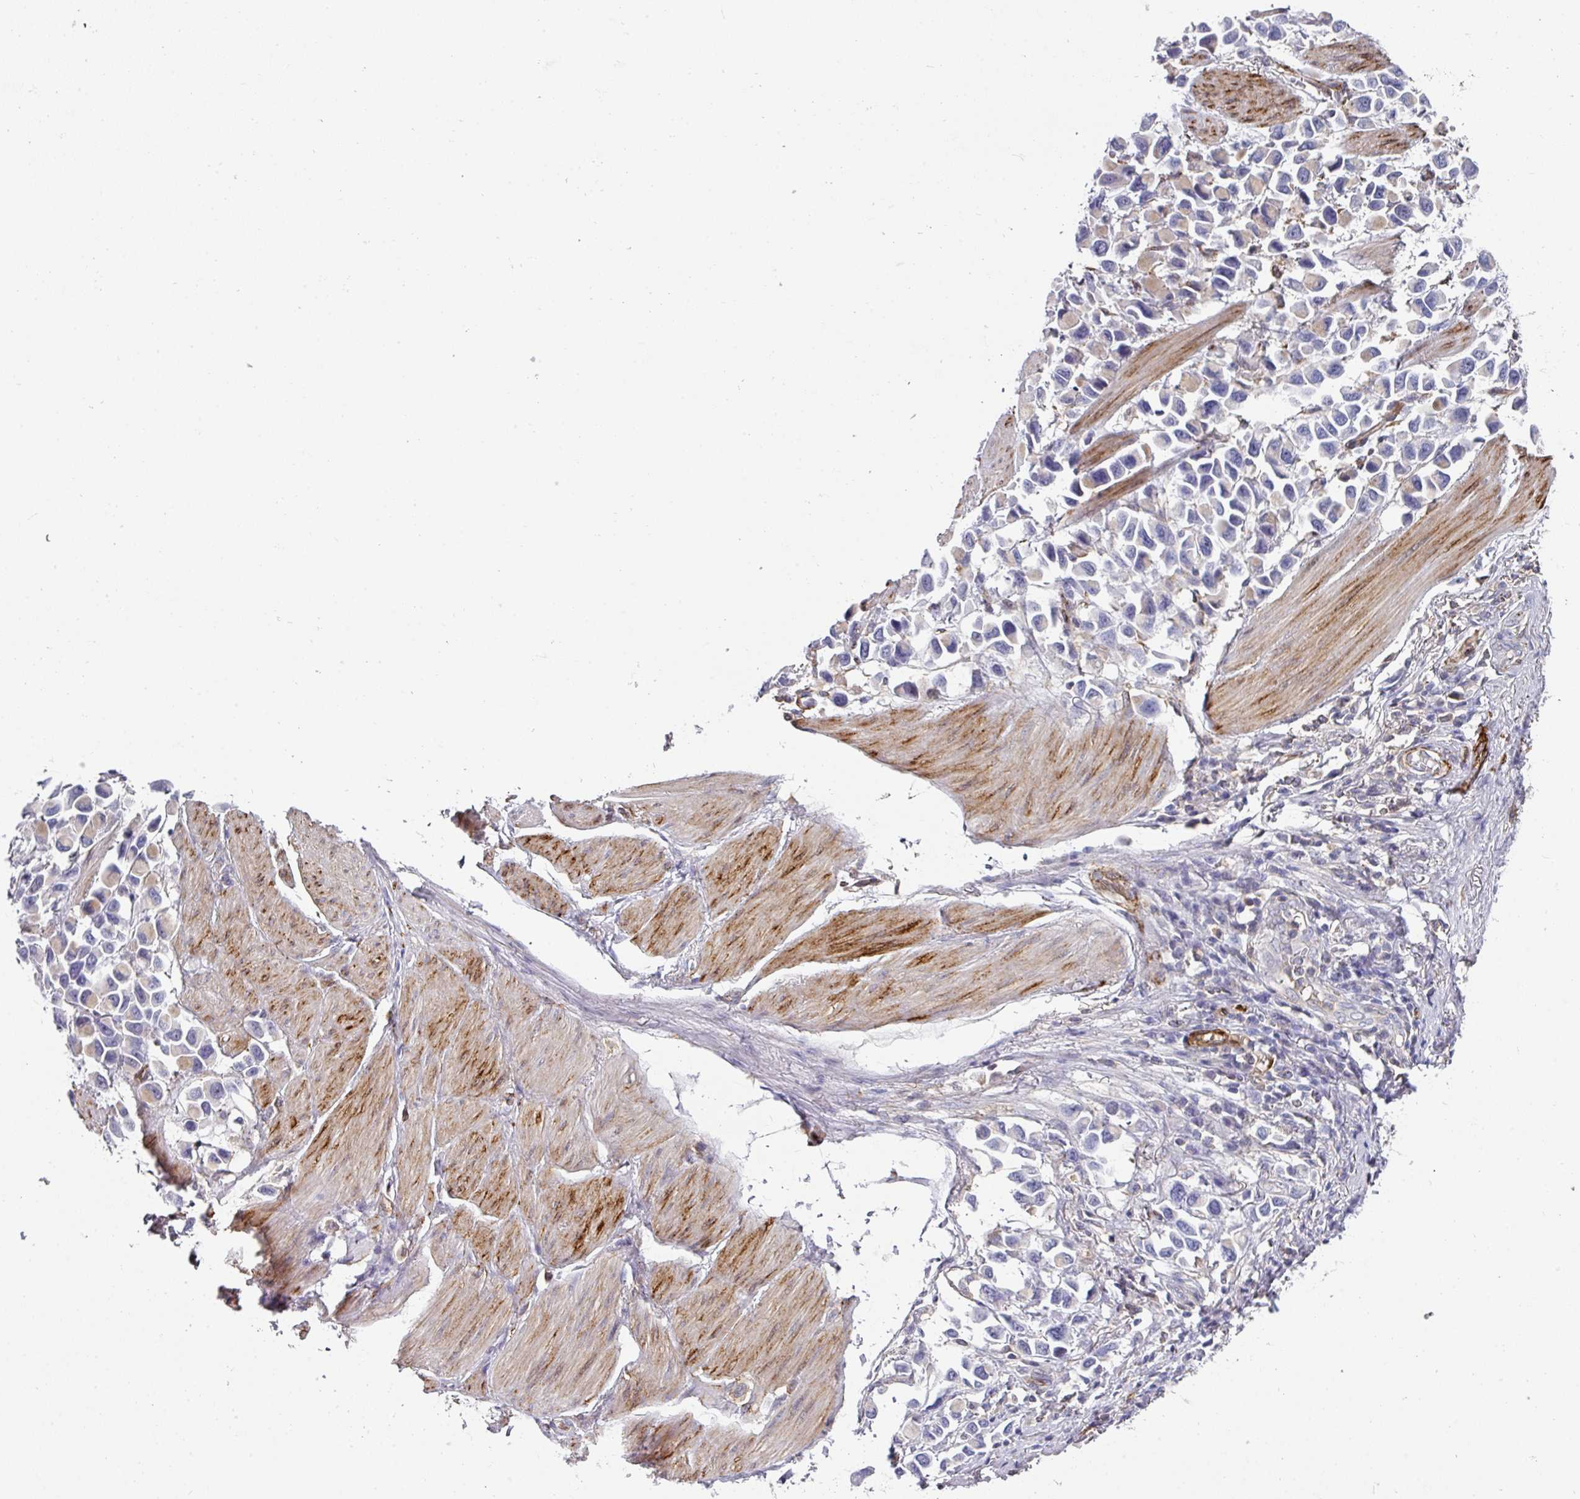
{"staining": {"intensity": "negative", "quantity": "none", "location": "none"}, "tissue": "stomach cancer", "cell_type": "Tumor cells", "image_type": "cancer", "snomed": [{"axis": "morphology", "description": "Adenocarcinoma, NOS"}, {"axis": "topography", "description": "Stomach"}], "caption": "This is a micrograph of IHC staining of adenocarcinoma (stomach), which shows no expression in tumor cells.", "gene": "BEND5", "patient": {"sex": "female", "age": 81}}